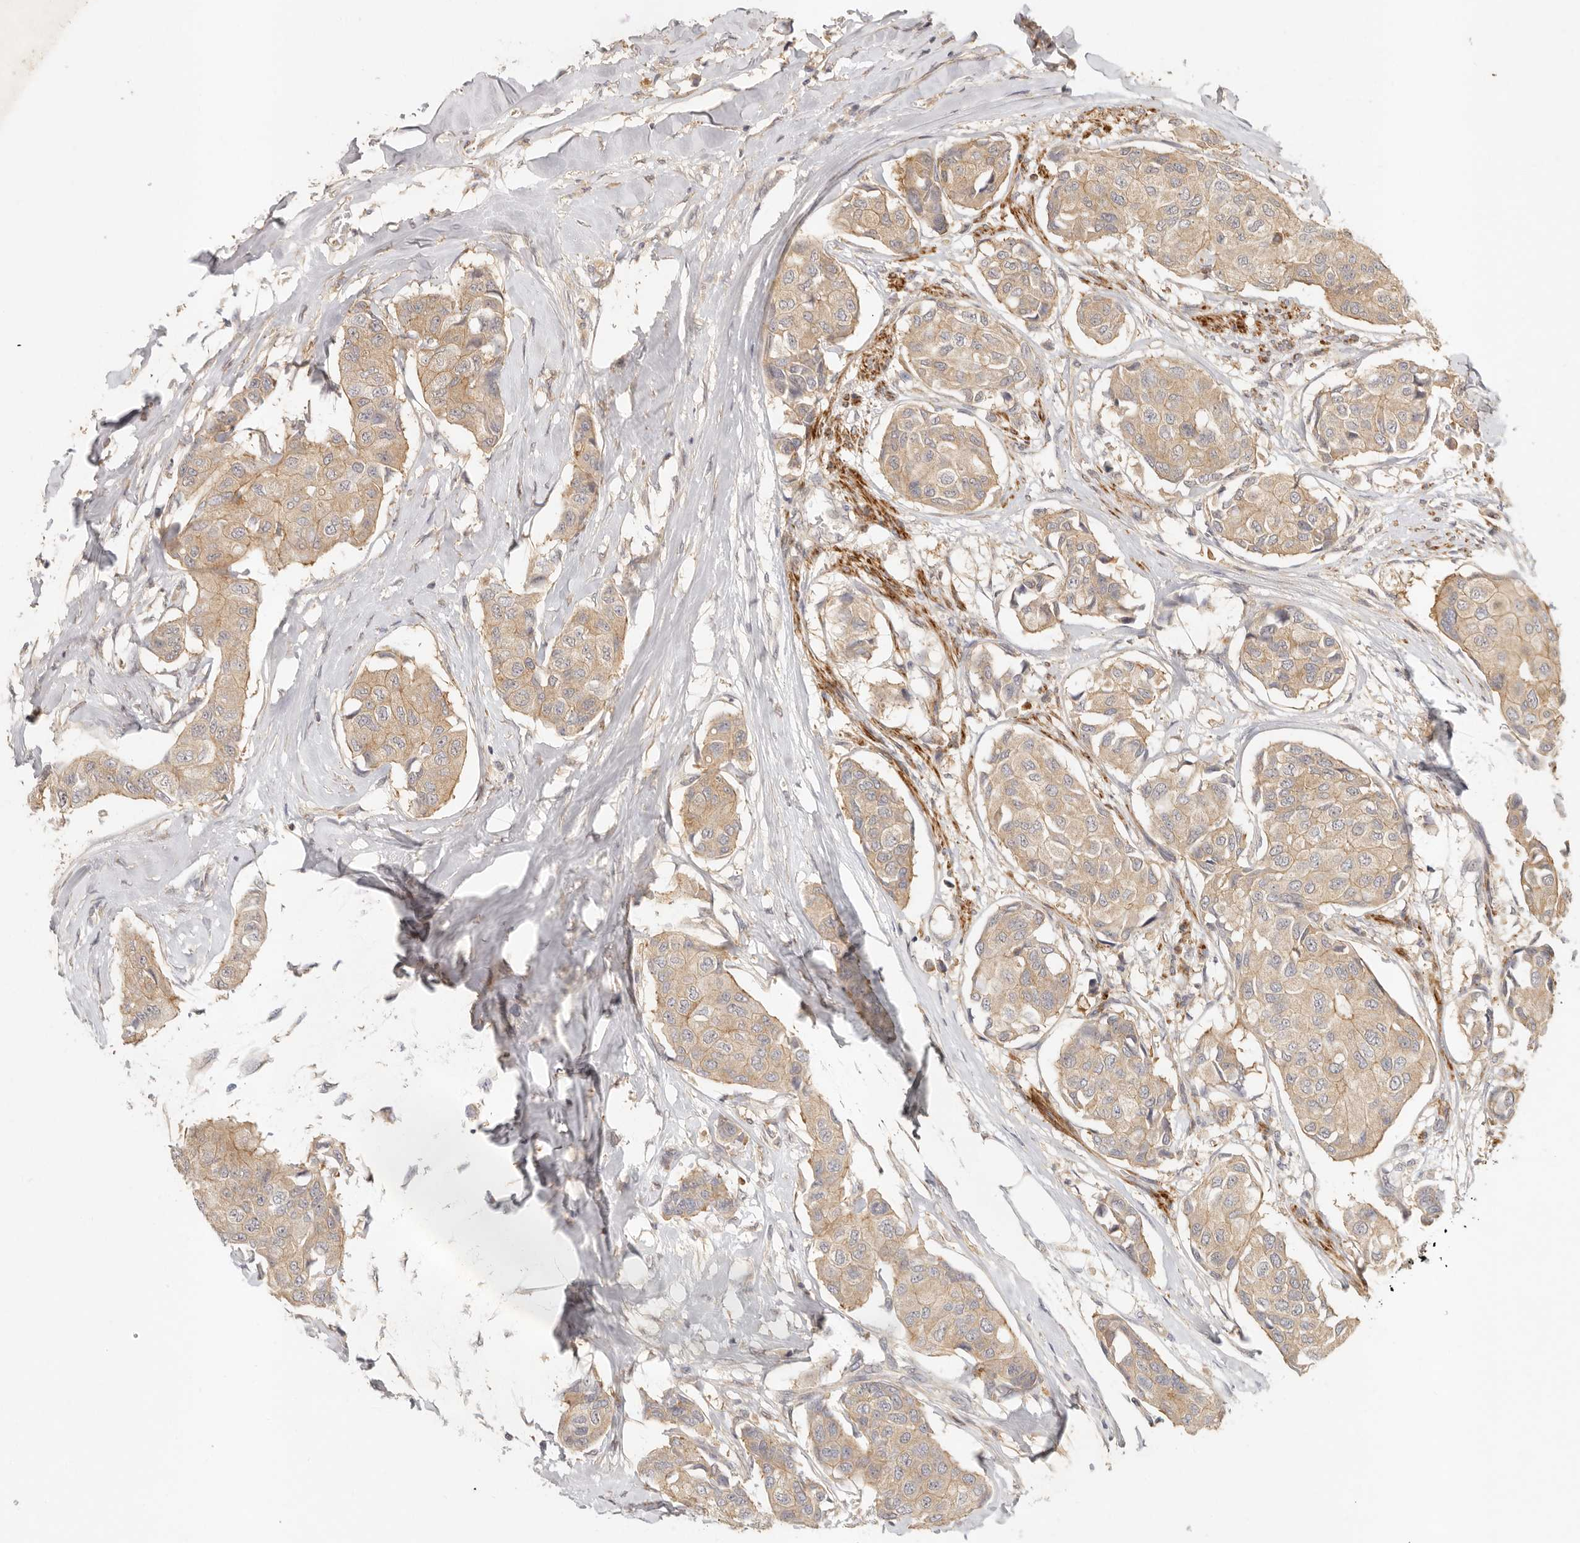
{"staining": {"intensity": "moderate", "quantity": ">75%", "location": "cytoplasmic/membranous"}, "tissue": "breast cancer", "cell_type": "Tumor cells", "image_type": "cancer", "snomed": [{"axis": "morphology", "description": "Duct carcinoma"}, {"axis": "topography", "description": "Breast"}], "caption": "Breast cancer (intraductal carcinoma) tissue displays moderate cytoplasmic/membranous positivity in about >75% of tumor cells, visualized by immunohistochemistry.", "gene": "VIPR1", "patient": {"sex": "female", "age": 80}}